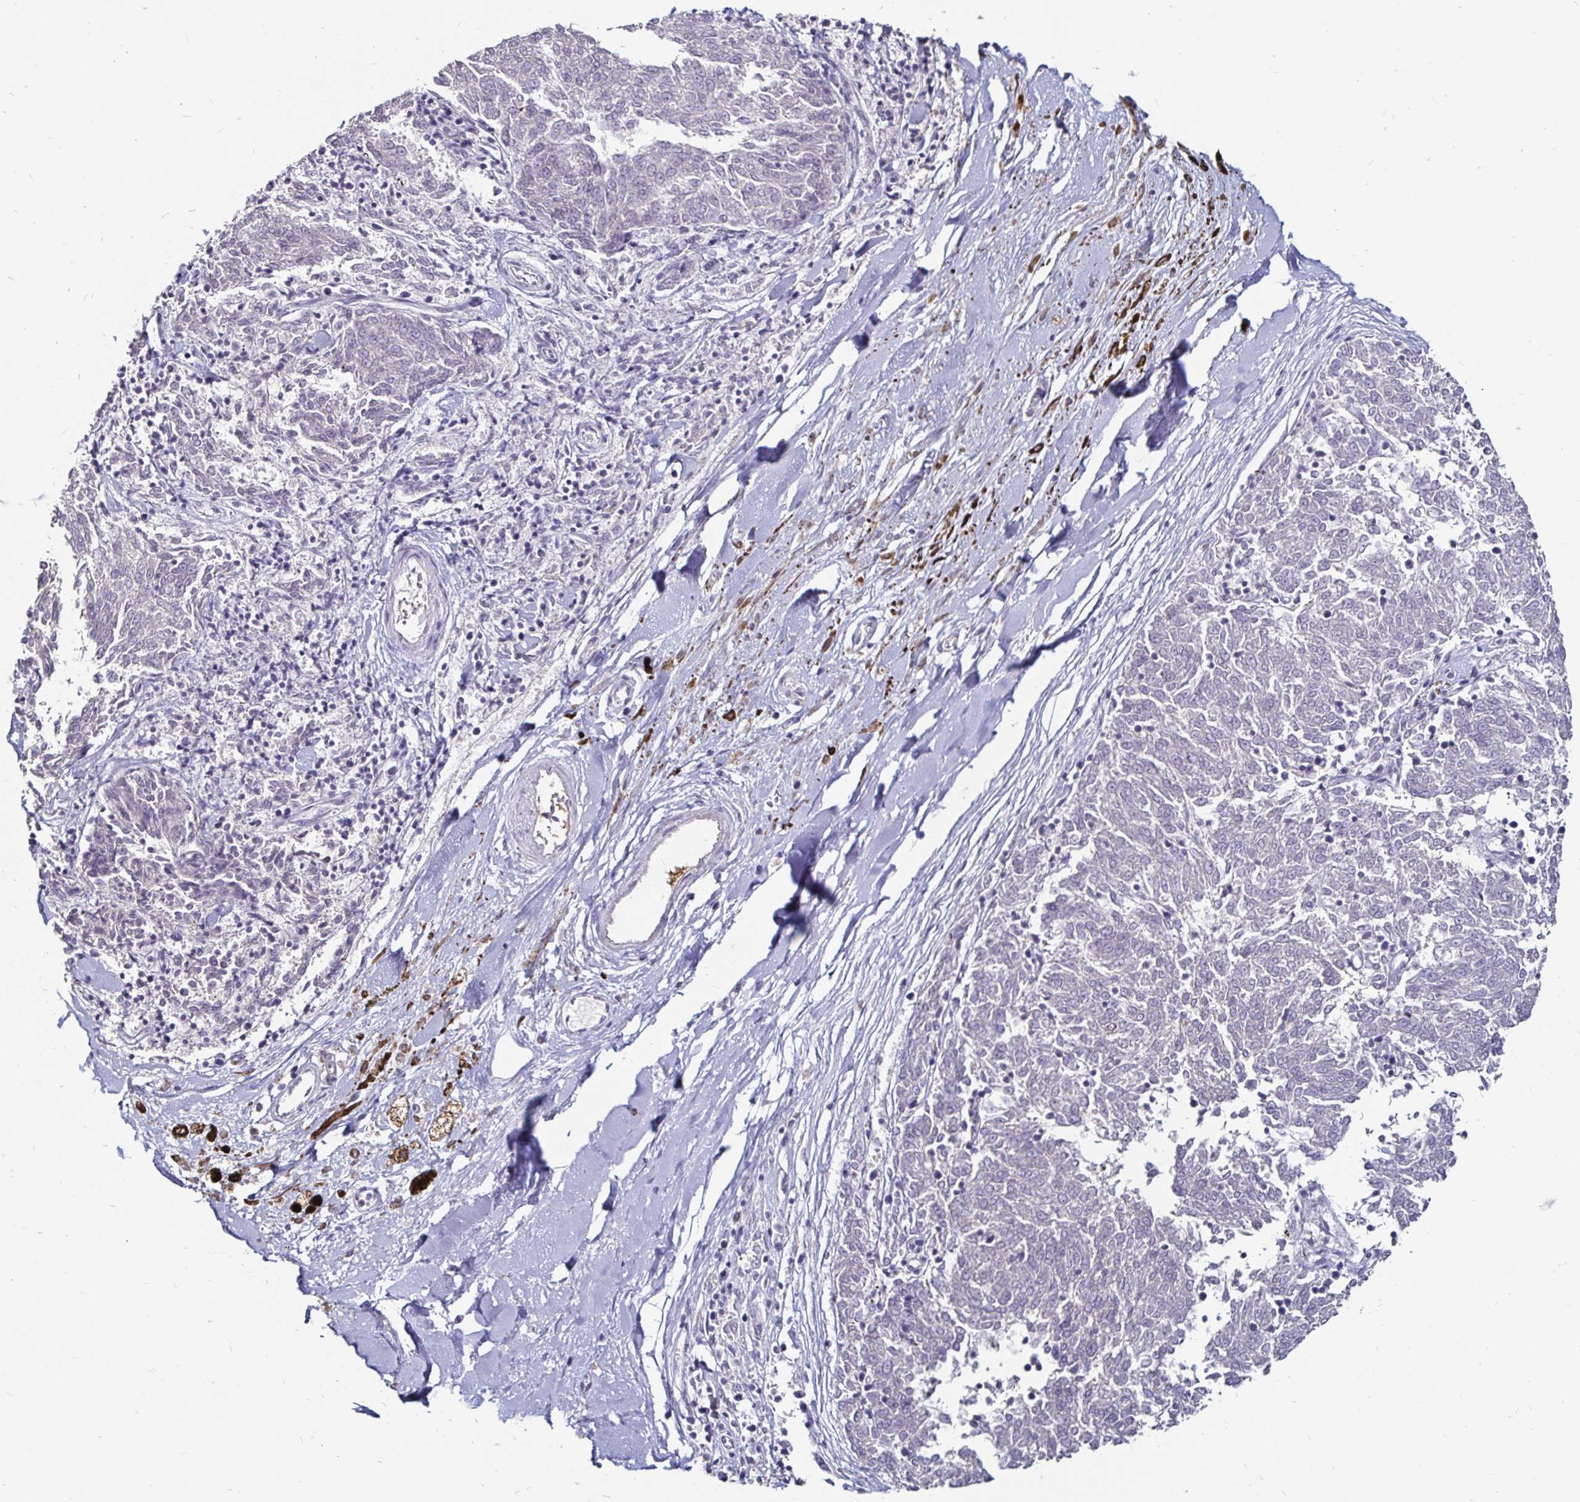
{"staining": {"intensity": "negative", "quantity": "none", "location": "none"}, "tissue": "melanoma", "cell_type": "Tumor cells", "image_type": "cancer", "snomed": [{"axis": "morphology", "description": "Malignant melanoma, NOS"}, {"axis": "topography", "description": "Skin"}], "caption": "IHC image of melanoma stained for a protein (brown), which exhibits no positivity in tumor cells.", "gene": "FAIM2", "patient": {"sex": "female", "age": 72}}